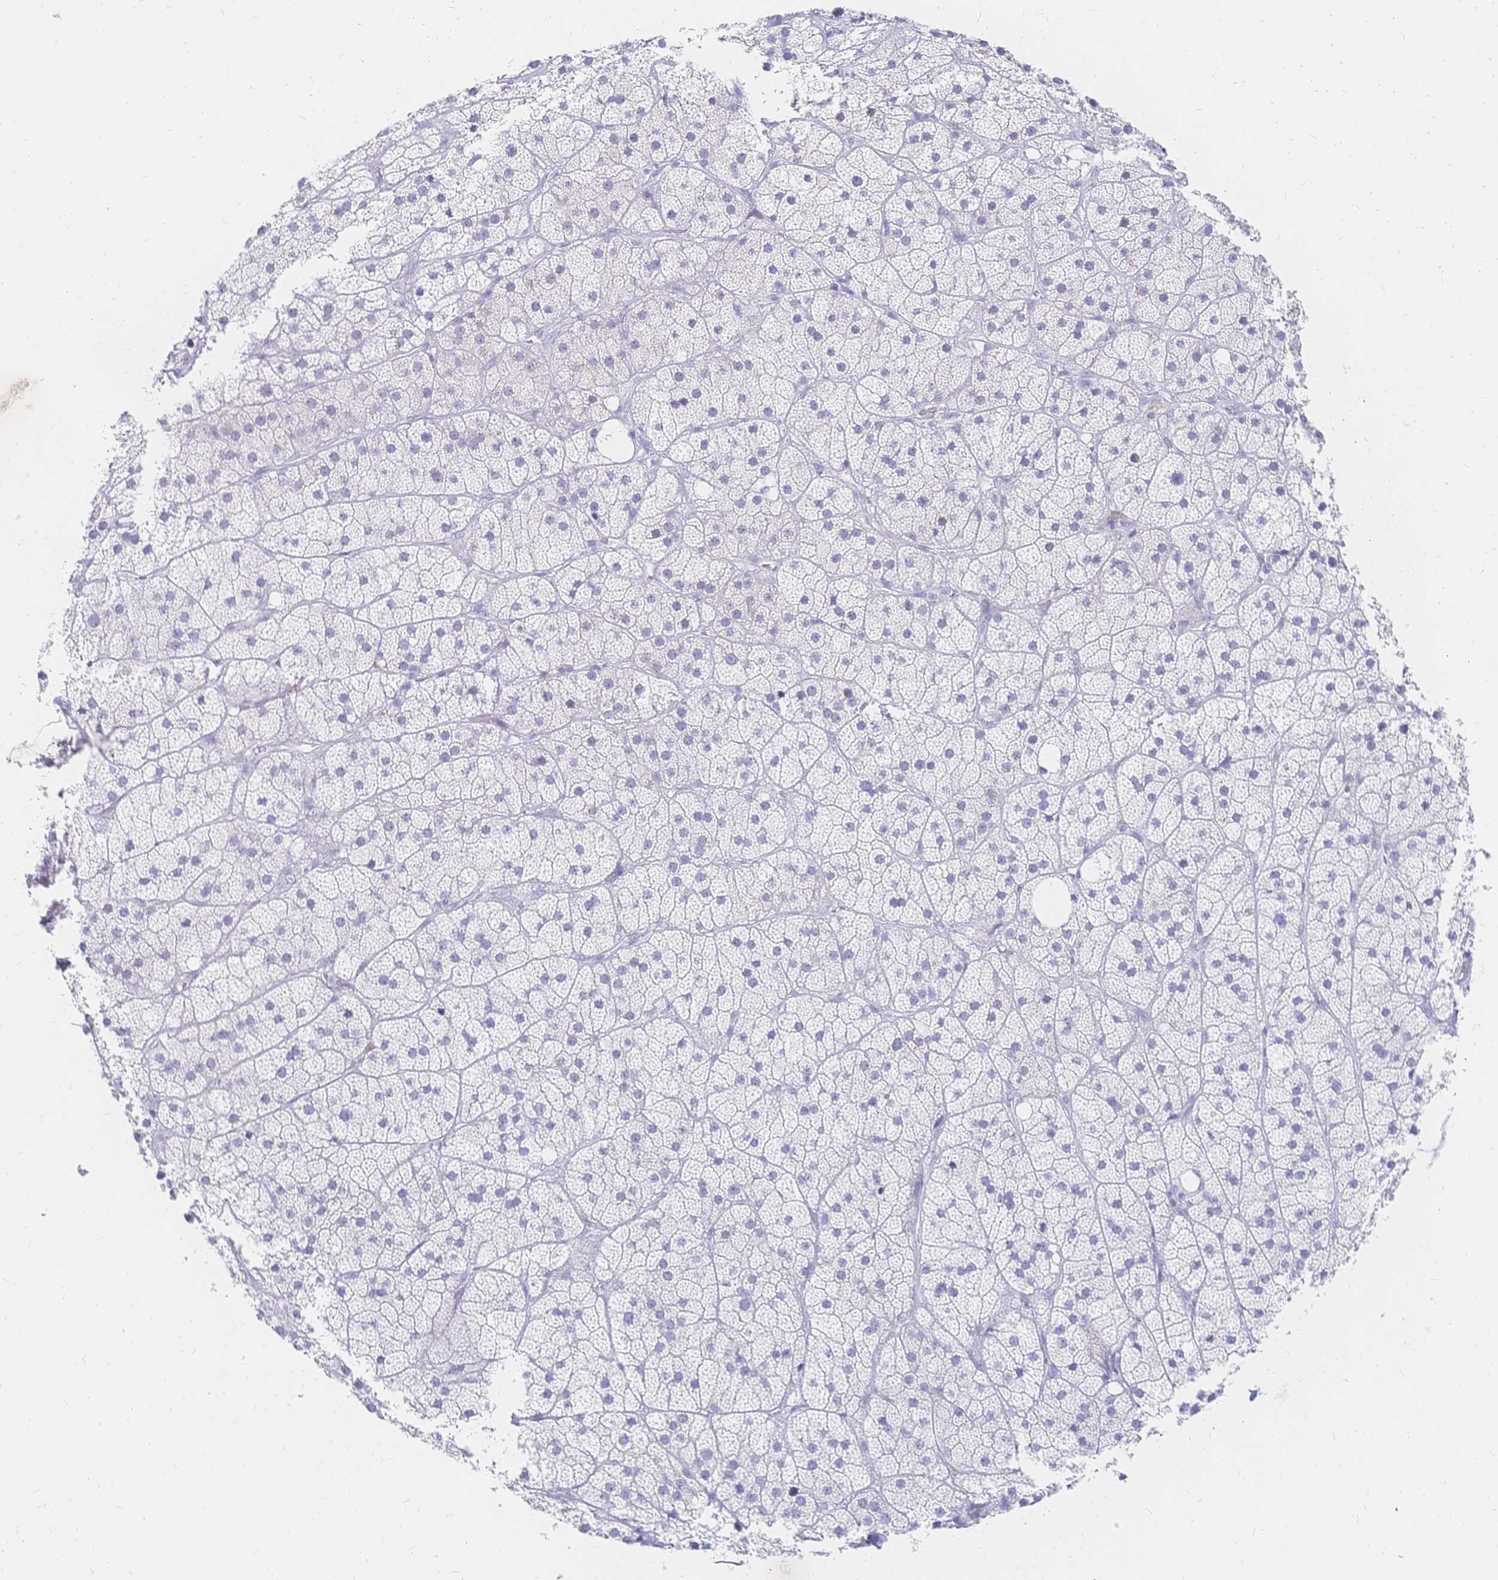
{"staining": {"intensity": "negative", "quantity": "none", "location": "none"}, "tissue": "adrenal gland", "cell_type": "Glandular cells", "image_type": "normal", "snomed": [{"axis": "morphology", "description": "Normal tissue, NOS"}, {"axis": "topography", "description": "Adrenal gland"}], "caption": "DAB immunohistochemical staining of normal human adrenal gland reveals no significant expression in glandular cells. The staining was performed using DAB to visualize the protein expression in brown, while the nuclei were stained in blue with hematoxylin (Magnification: 20x).", "gene": "PSORS1C2", "patient": {"sex": "male", "age": 57}}